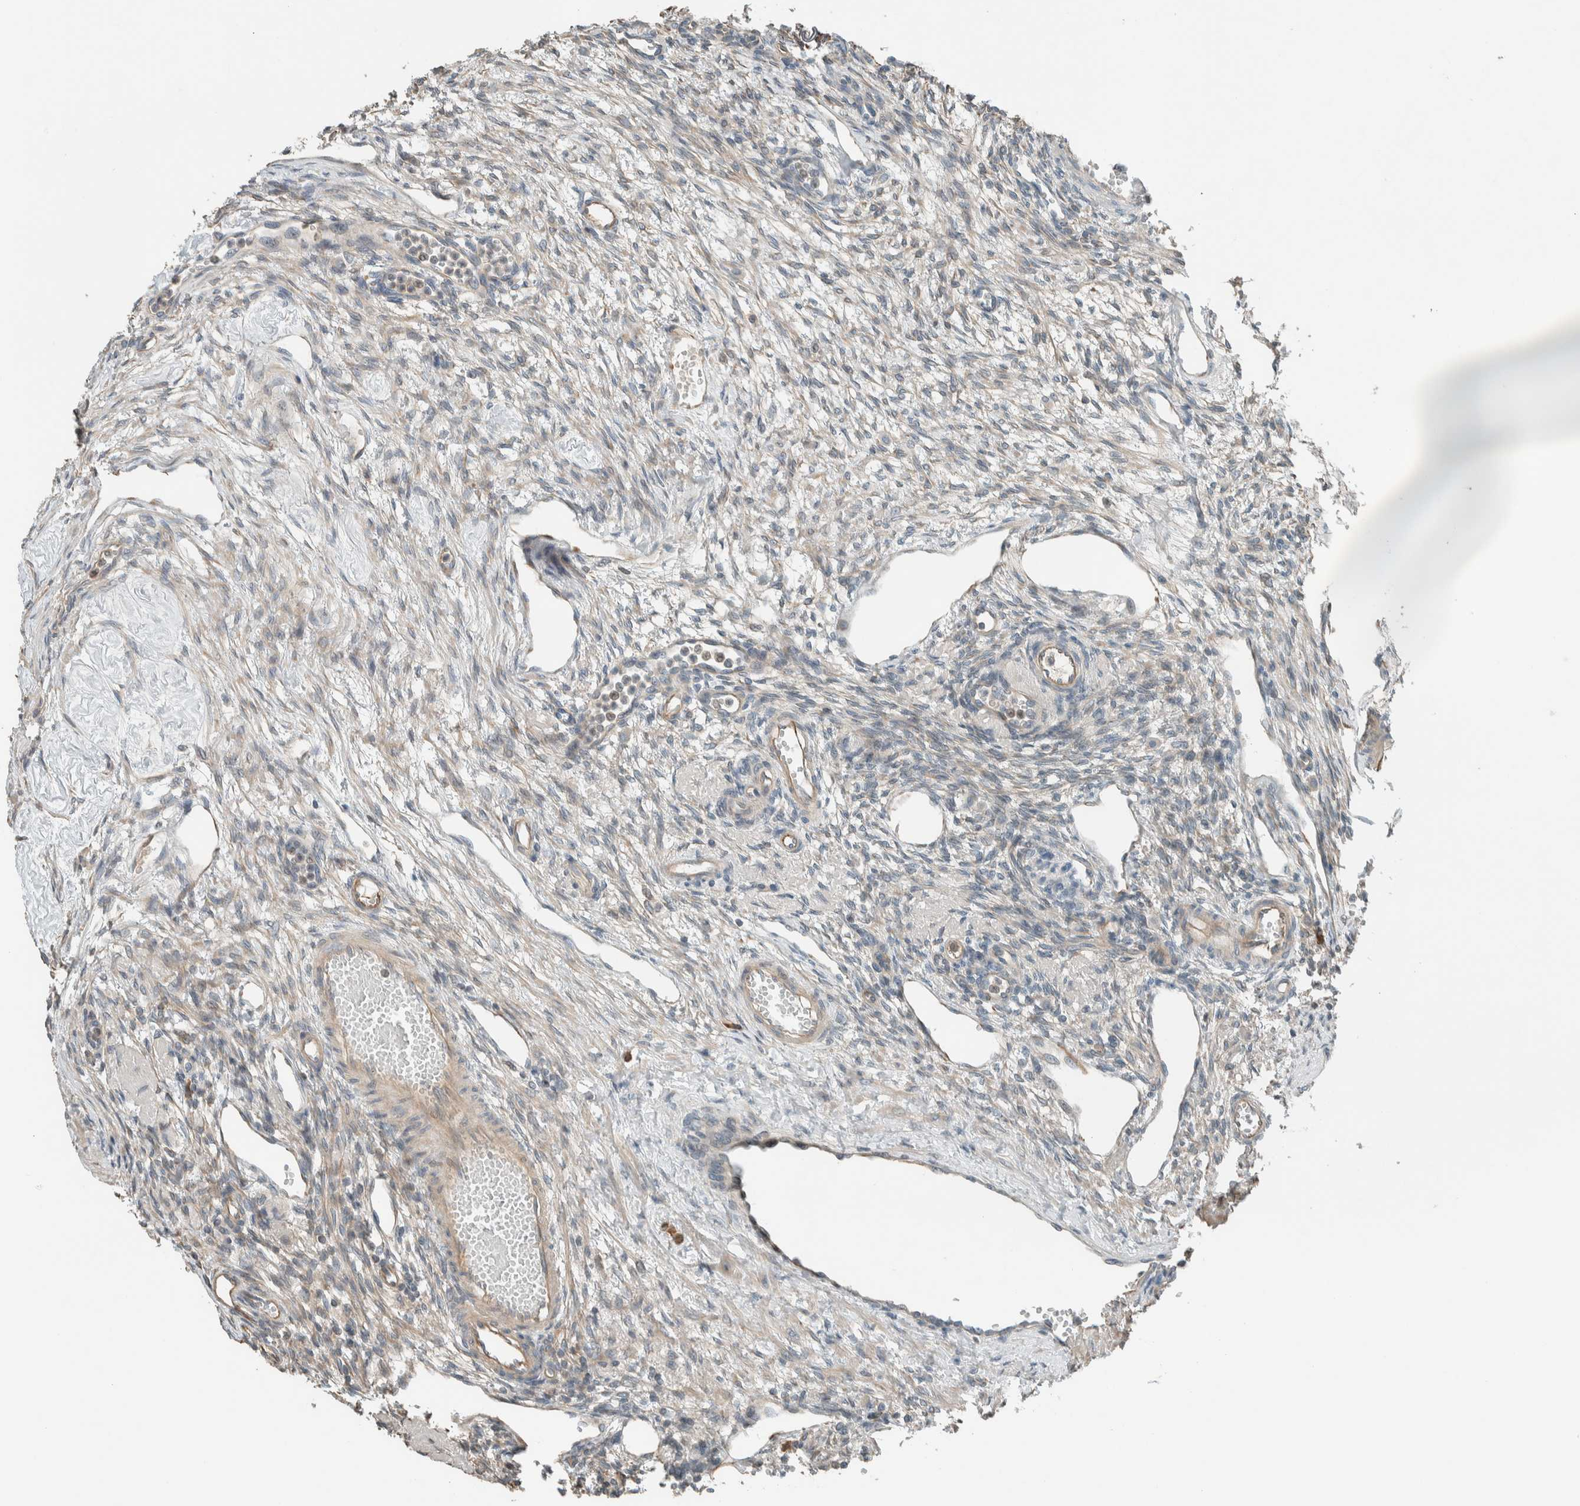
{"staining": {"intensity": "weak", "quantity": "25%-75%", "location": "cytoplasmic/membranous"}, "tissue": "ovary", "cell_type": "Ovarian stroma cells", "image_type": "normal", "snomed": [{"axis": "morphology", "description": "Normal tissue, NOS"}, {"axis": "topography", "description": "Ovary"}], "caption": "Approximately 25%-75% of ovarian stroma cells in benign human ovary reveal weak cytoplasmic/membranous protein staining as visualized by brown immunohistochemical staining.", "gene": "SEL1L", "patient": {"sex": "female", "age": 33}}